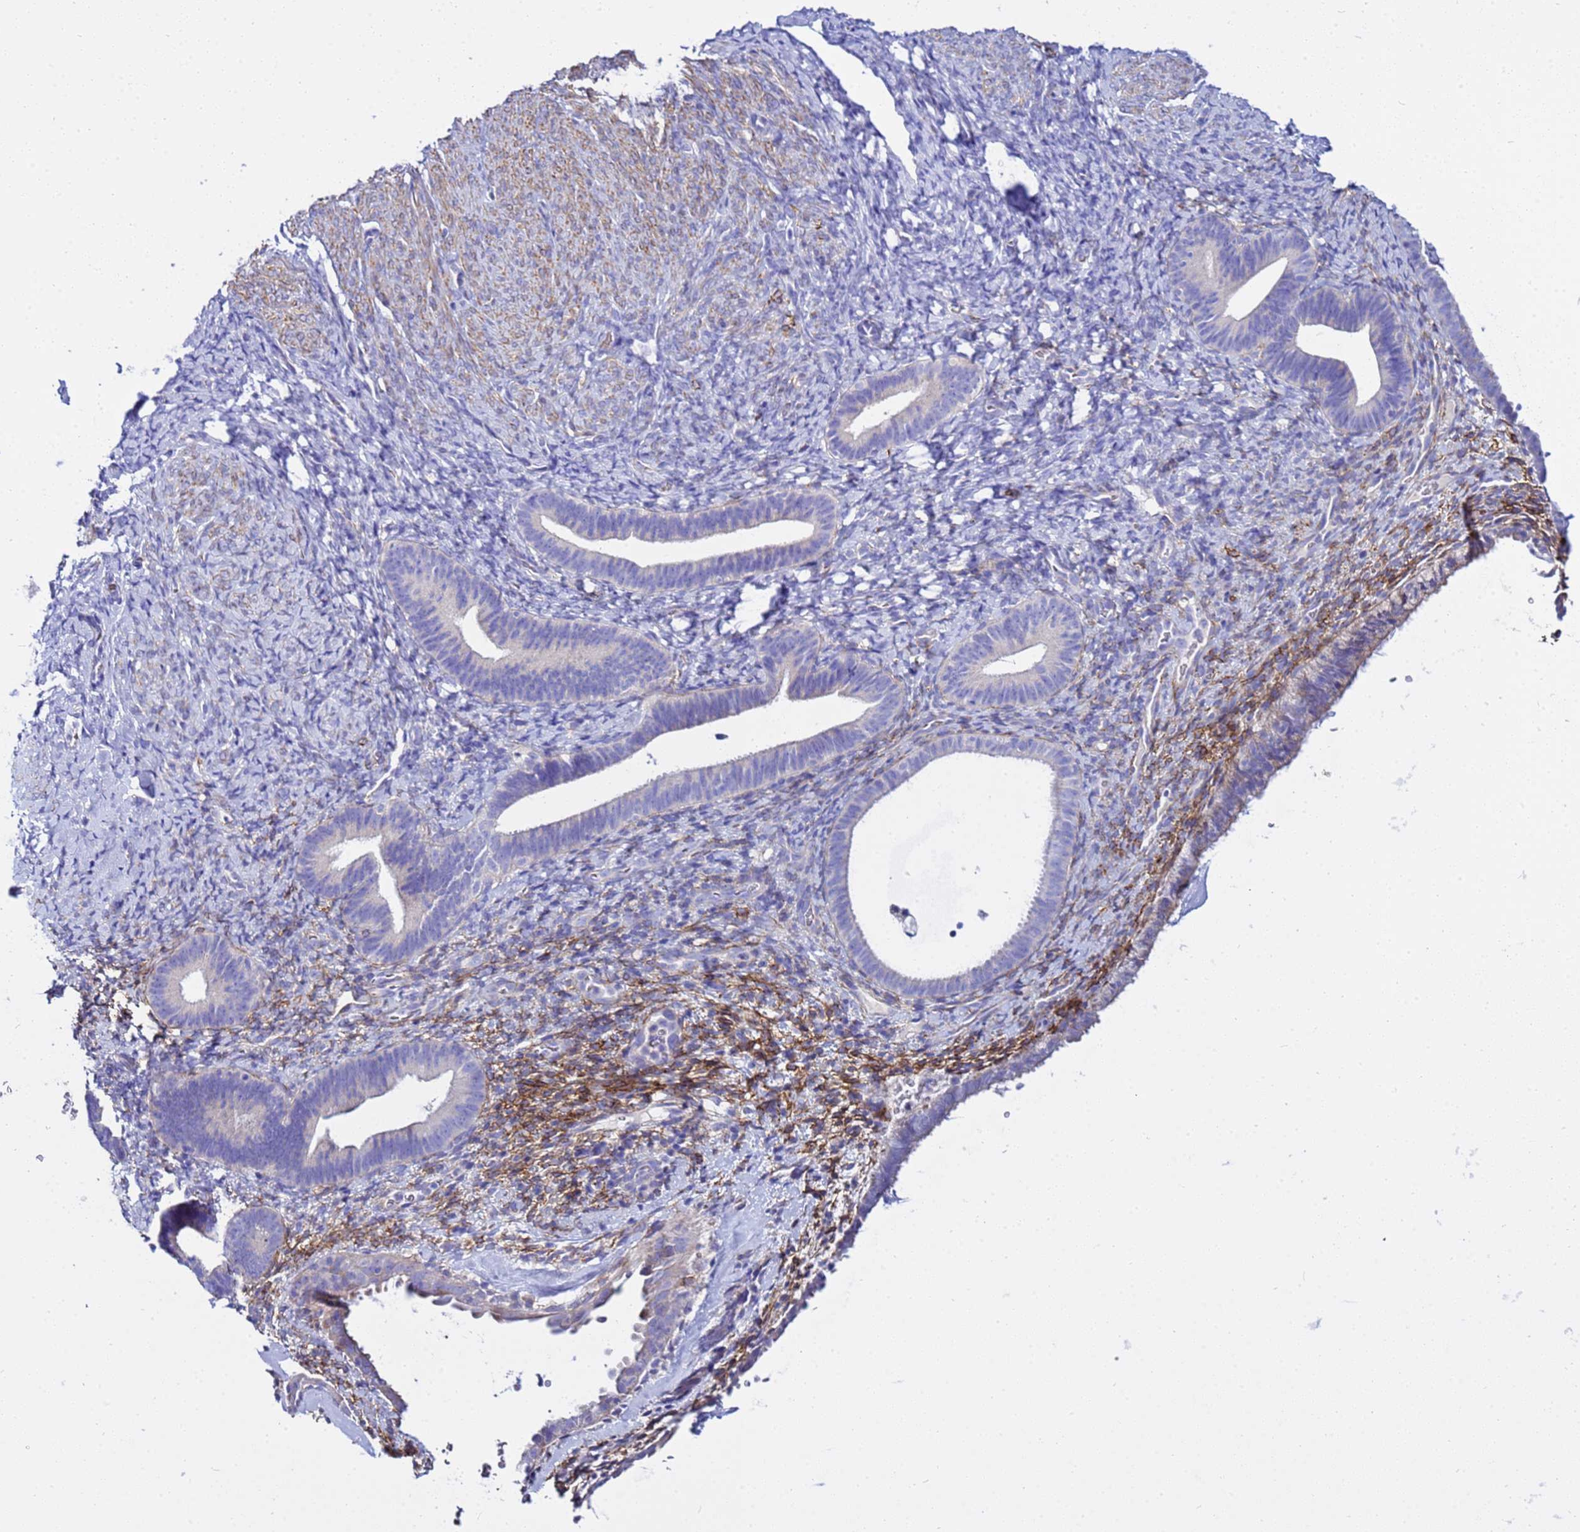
{"staining": {"intensity": "negative", "quantity": "none", "location": "none"}, "tissue": "endometrium", "cell_type": "Cells in endometrial stroma", "image_type": "normal", "snomed": [{"axis": "morphology", "description": "Normal tissue, NOS"}, {"axis": "topography", "description": "Endometrium"}], "caption": "A photomicrograph of endometrium stained for a protein displays no brown staining in cells in endometrial stroma.", "gene": "USP18", "patient": {"sex": "female", "age": 65}}